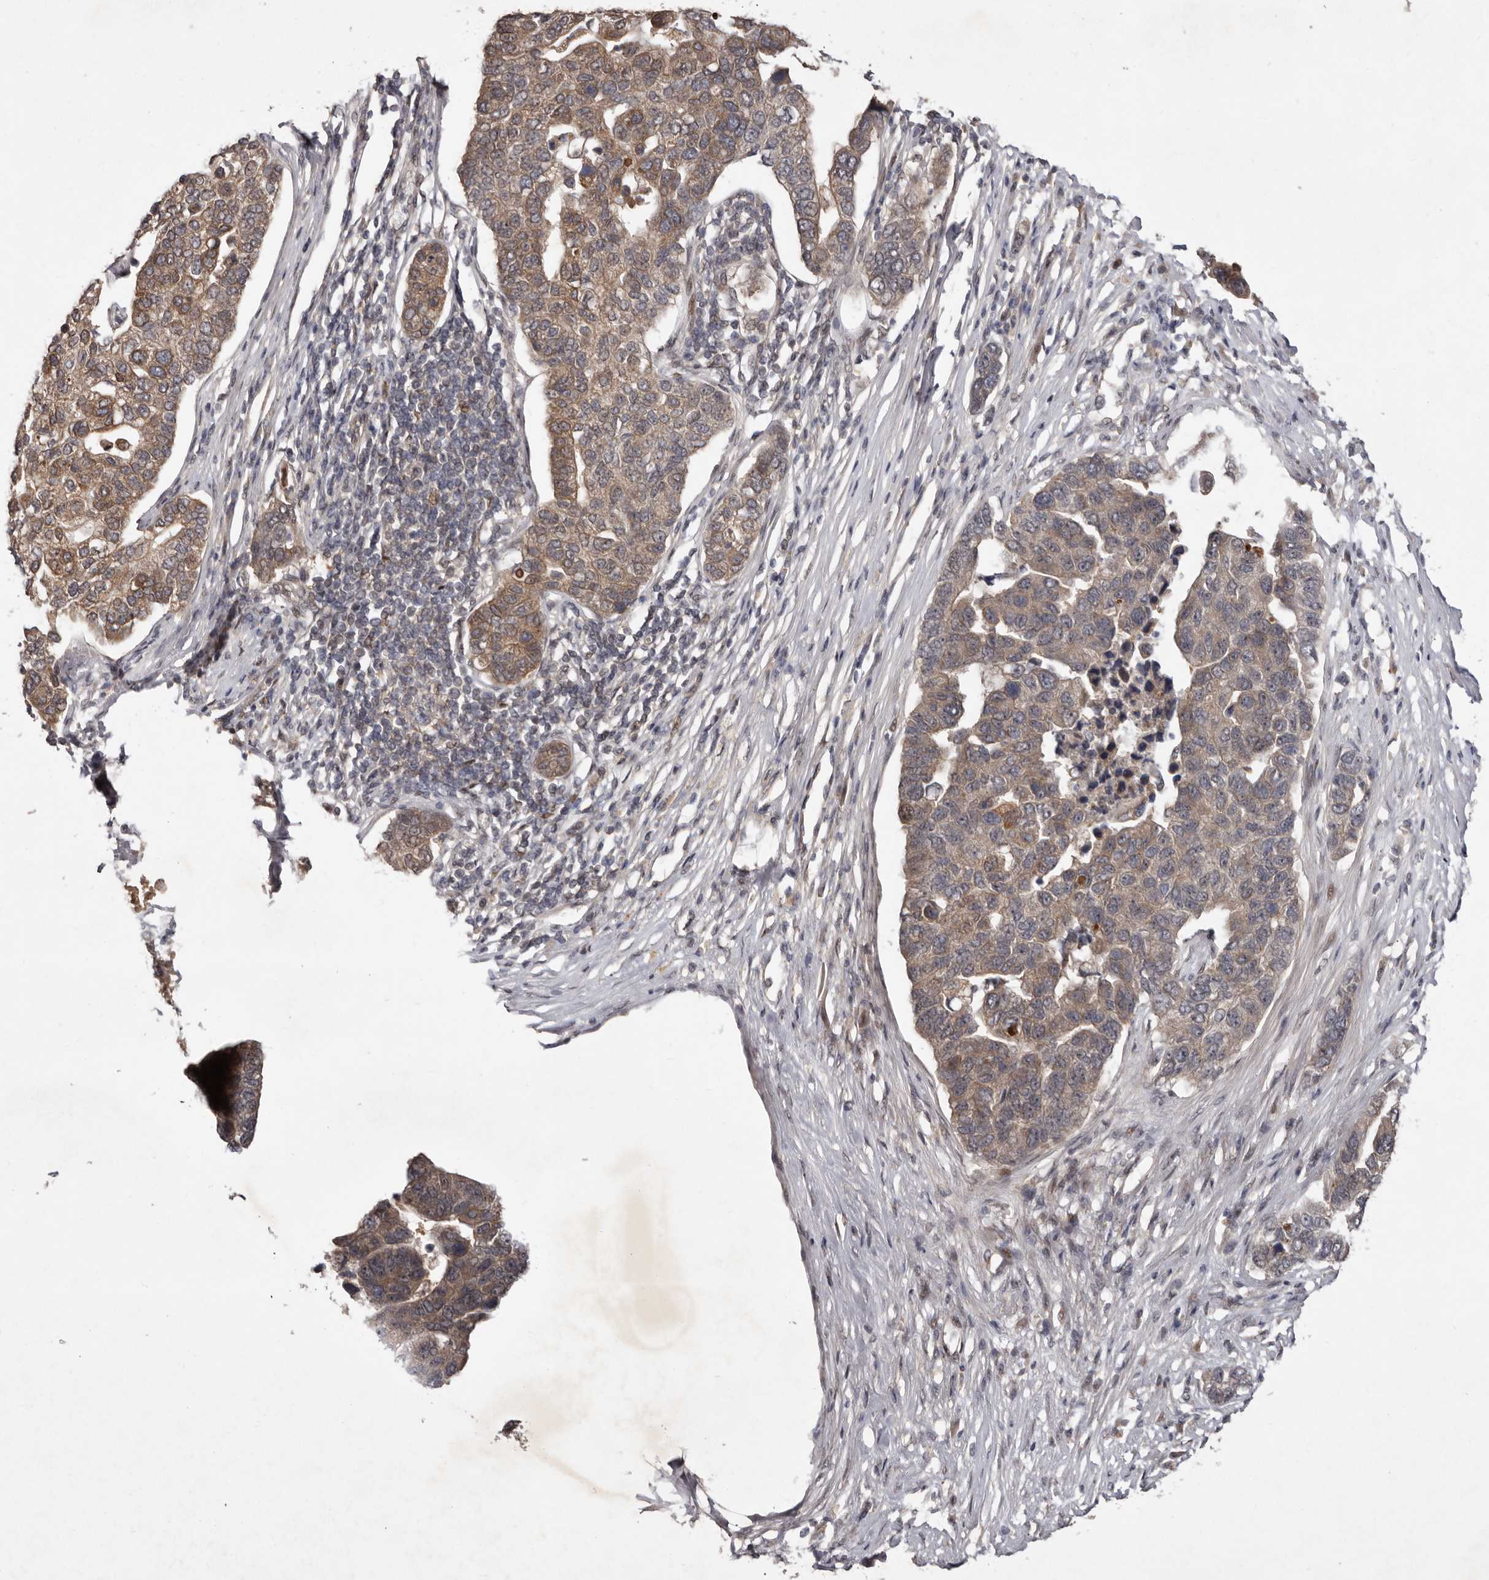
{"staining": {"intensity": "moderate", "quantity": ">75%", "location": "cytoplasmic/membranous"}, "tissue": "pancreatic cancer", "cell_type": "Tumor cells", "image_type": "cancer", "snomed": [{"axis": "morphology", "description": "Adenocarcinoma, NOS"}, {"axis": "topography", "description": "Pancreas"}], "caption": "Protein staining exhibits moderate cytoplasmic/membranous positivity in about >75% of tumor cells in pancreatic adenocarcinoma.", "gene": "ABL1", "patient": {"sex": "female", "age": 61}}